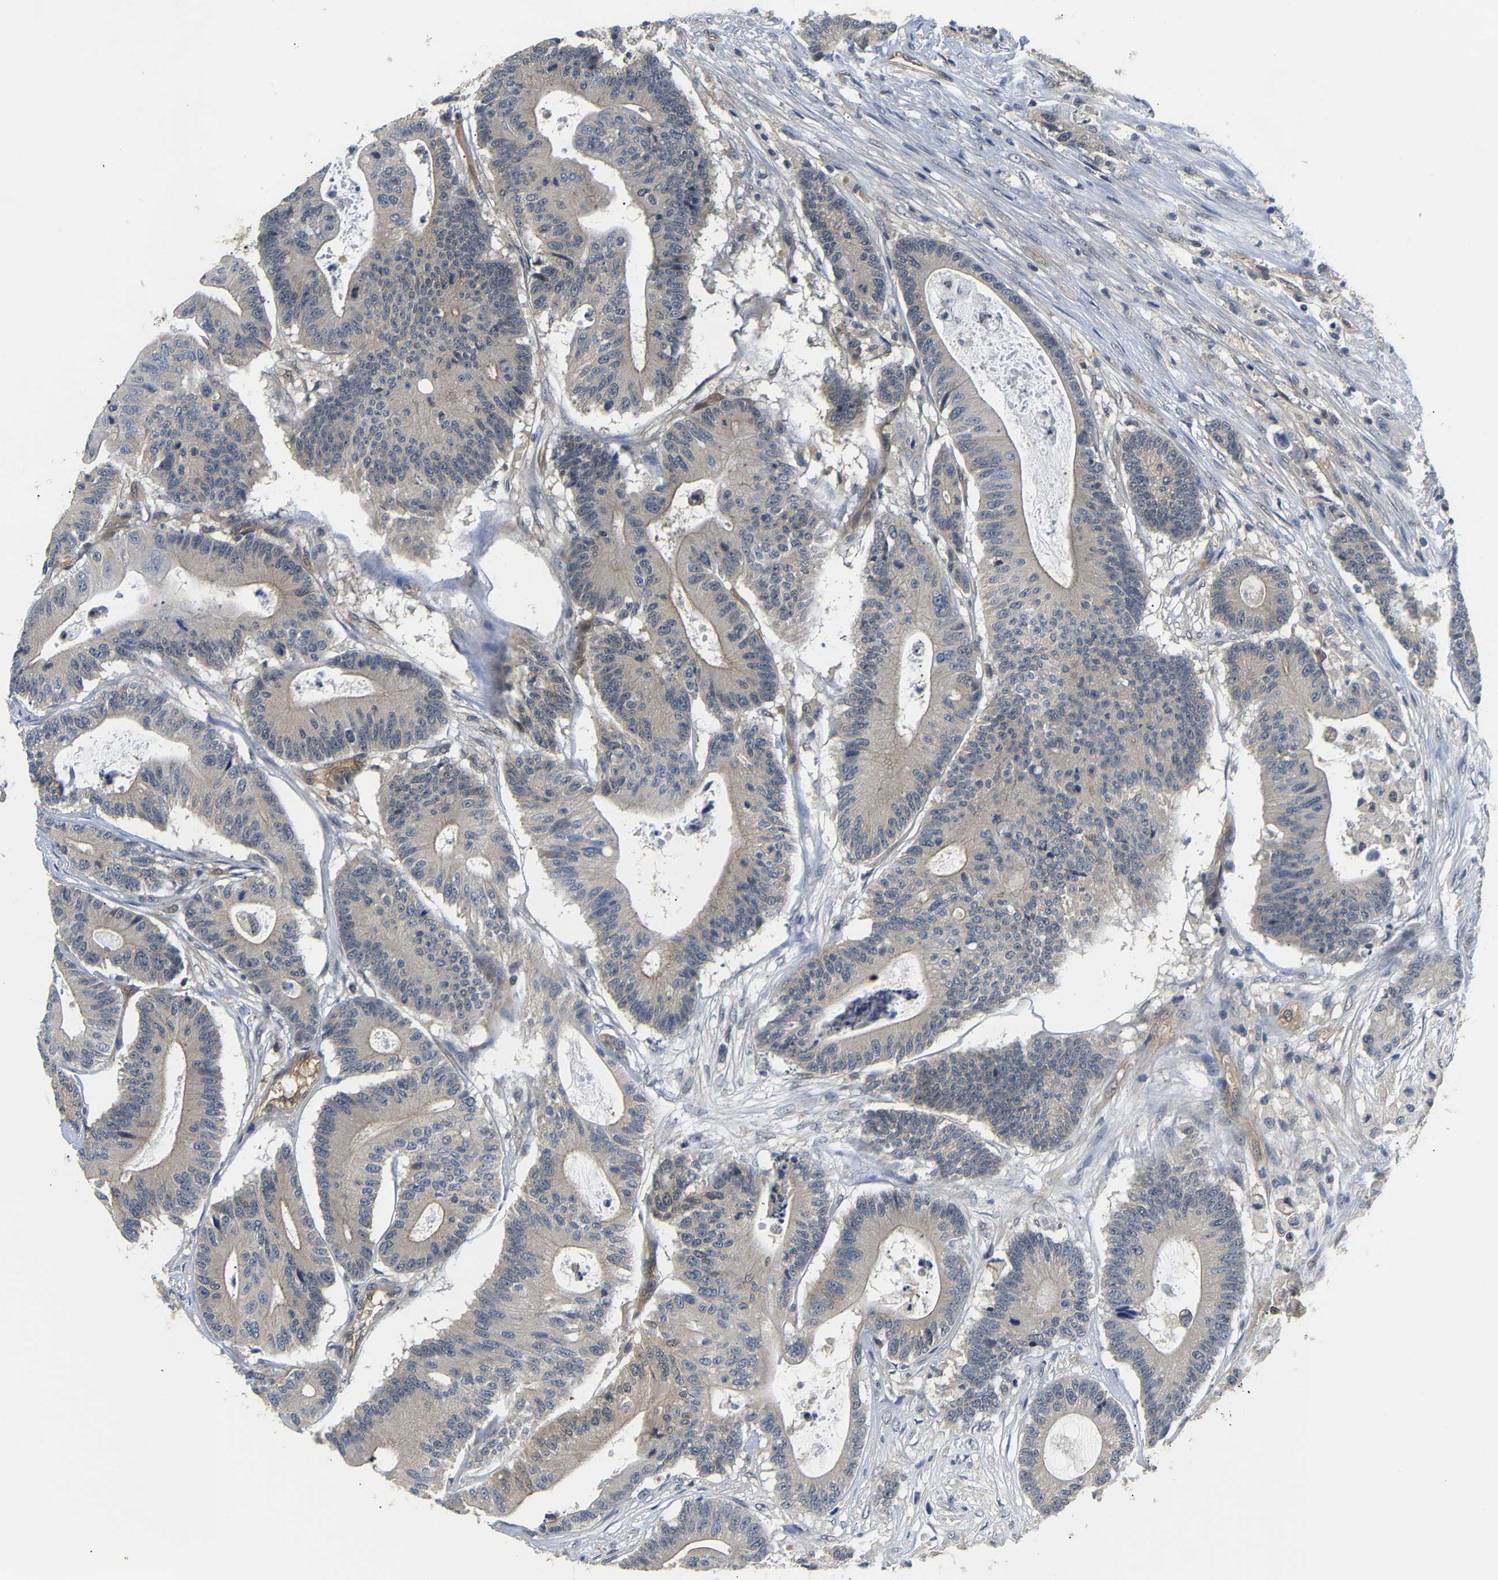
{"staining": {"intensity": "negative", "quantity": "none", "location": "none"}, "tissue": "colorectal cancer", "cell_type": "Tumor cells", "image_type": "cancer", "snomed": [{"axis": "morphology", "description": "Adenocarcinoma, NOS"}, {"axis": "topography", "description": "Colon"}], "caption": "Histopathology image shows no protein expression in tumor cells of colorectal adenocarcinoma tissue.", "gene": "ARHGEF12", "patient": {"sex": "female", "age": 84}}